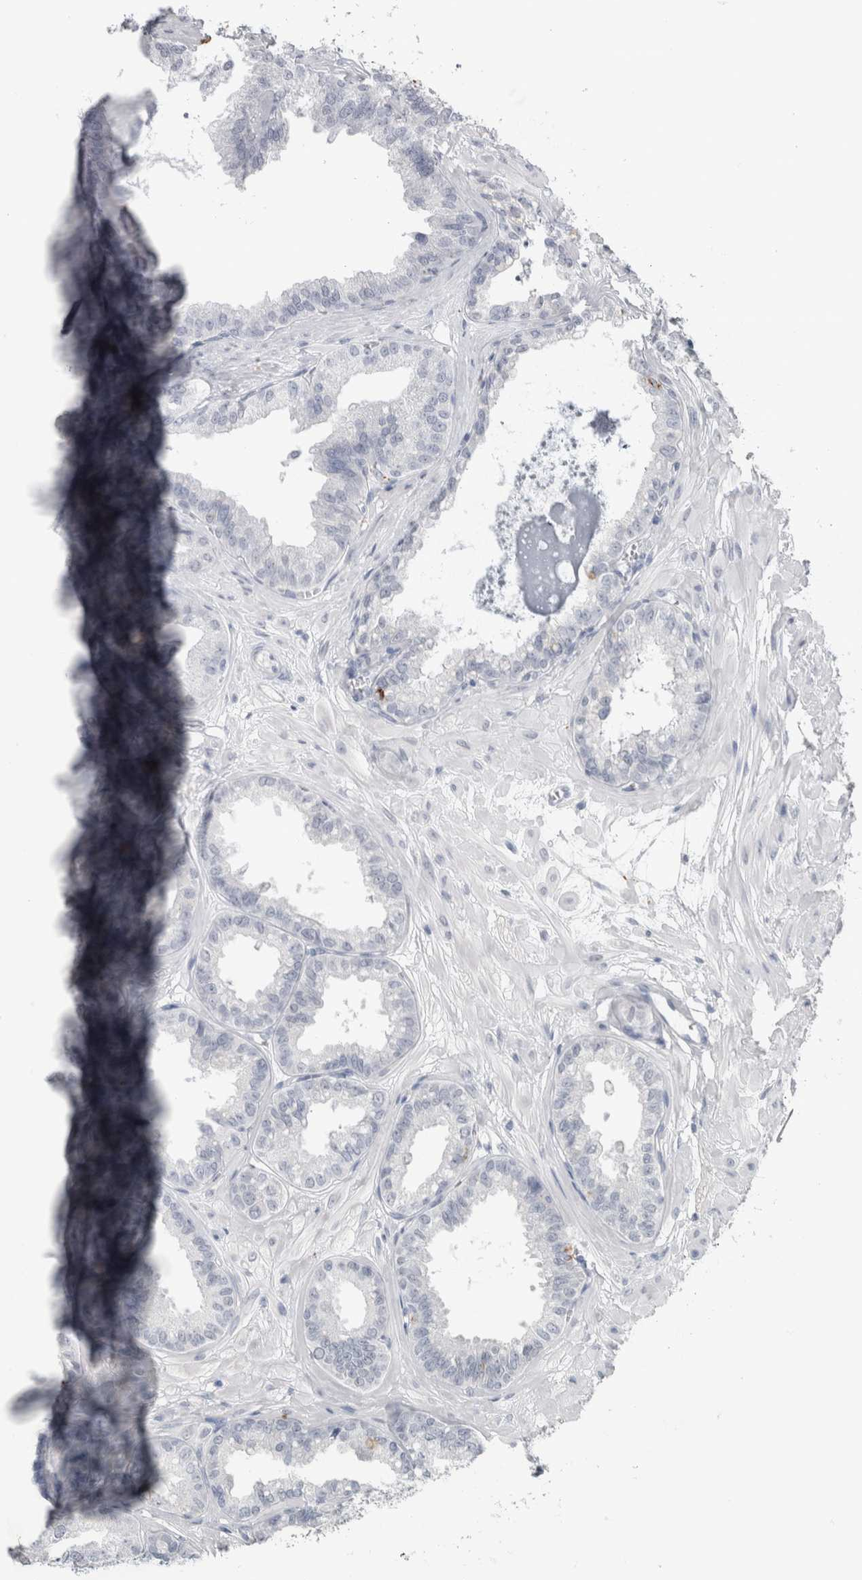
{"staining": {"intensity": "negative", "quantity": "none", "location": "none"}, "tissue": "seminal vesicle", "cell_type": "Glandular cells", "image_type": "normal", "snomed": [{"axis": "morphology", "description": "Normal tissue, NOS"}, {"axis": "topography", "description": "Prostate"}, {"axis": "topography", "description": "Seminal veicle"}], "caption": "Protein analysis of normal seminal vesicle shows no significant staining in glandular cells.", "gene": "CDH17", "patient": {"sex": "male", "age": 51}}